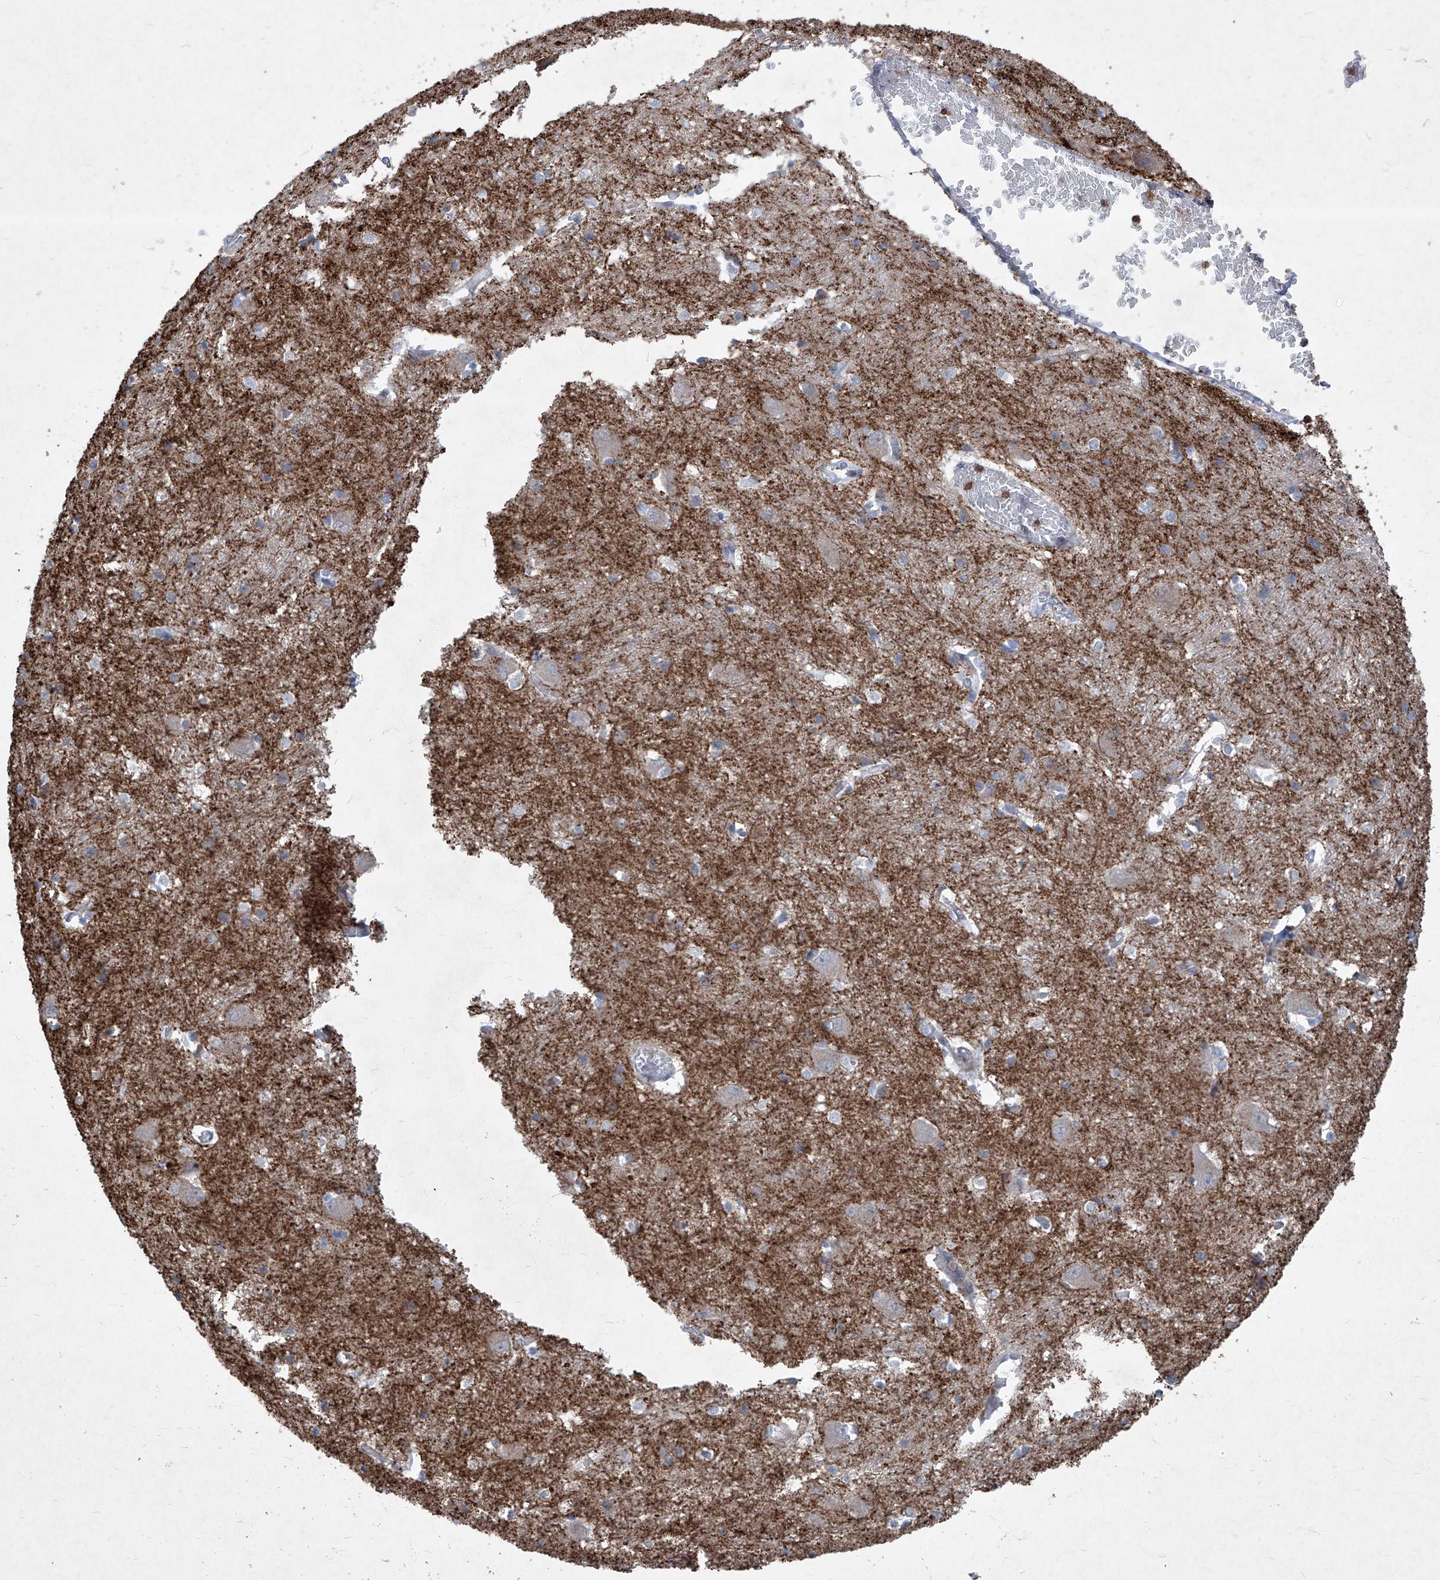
{"staining": {"intensity": "negative", "quantity": "none", "location": "none"}, "tissue": "caudate", "cell_type": "Glial cells", "image_type": "normal", "snomed": [{"axis": "morphology", "description": "Normal tissue, NOS"}, {"axis": "topography", "description": "Lateral ventricle wall"}], "caption": "The micrograph demonstrates no staining of glial cells in benign caudate.", "gene": "SYNGR1", "patient": {"sex": "male", "age": 37}}